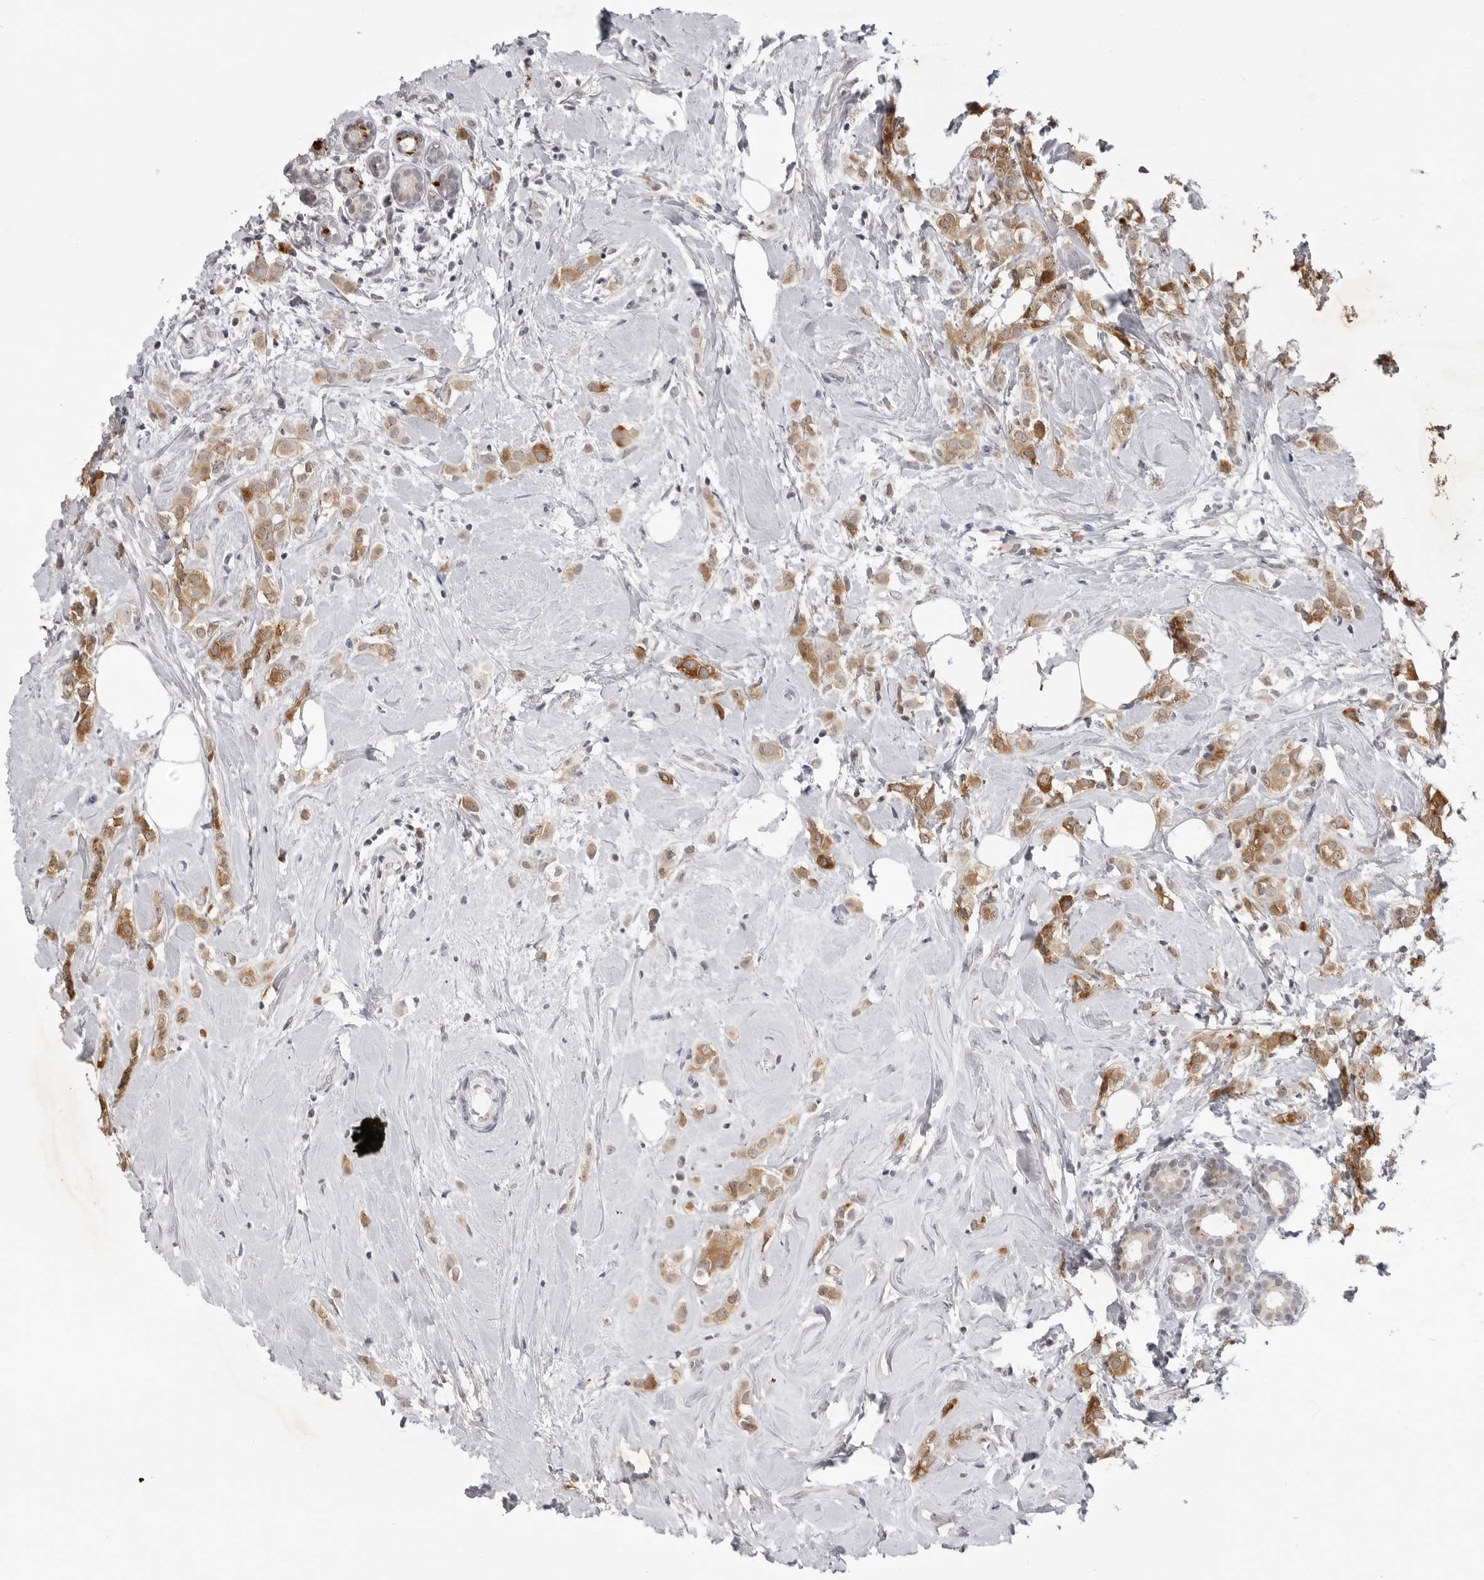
{"staining": {"intensity": "moderate", "quantity": ">75%", "location": "cytoplasmic/membranous"}, "tissue": "breast cancer", "cell_type": "Tumor cells", "image_type": "cancer", "snomed": [{"axis": "morphology", "description": "Lobular carcinoma"}, {"axis": "topography", "description": "Breast"}], "caption": "A medium amount of moderate cytoplasmic/membranous expression is identified in about >75% of tumor cells in lobular carcinoma (breast) tissue.", "gene": "RRM1", "patient": {"sex": "female", "age": 47}}